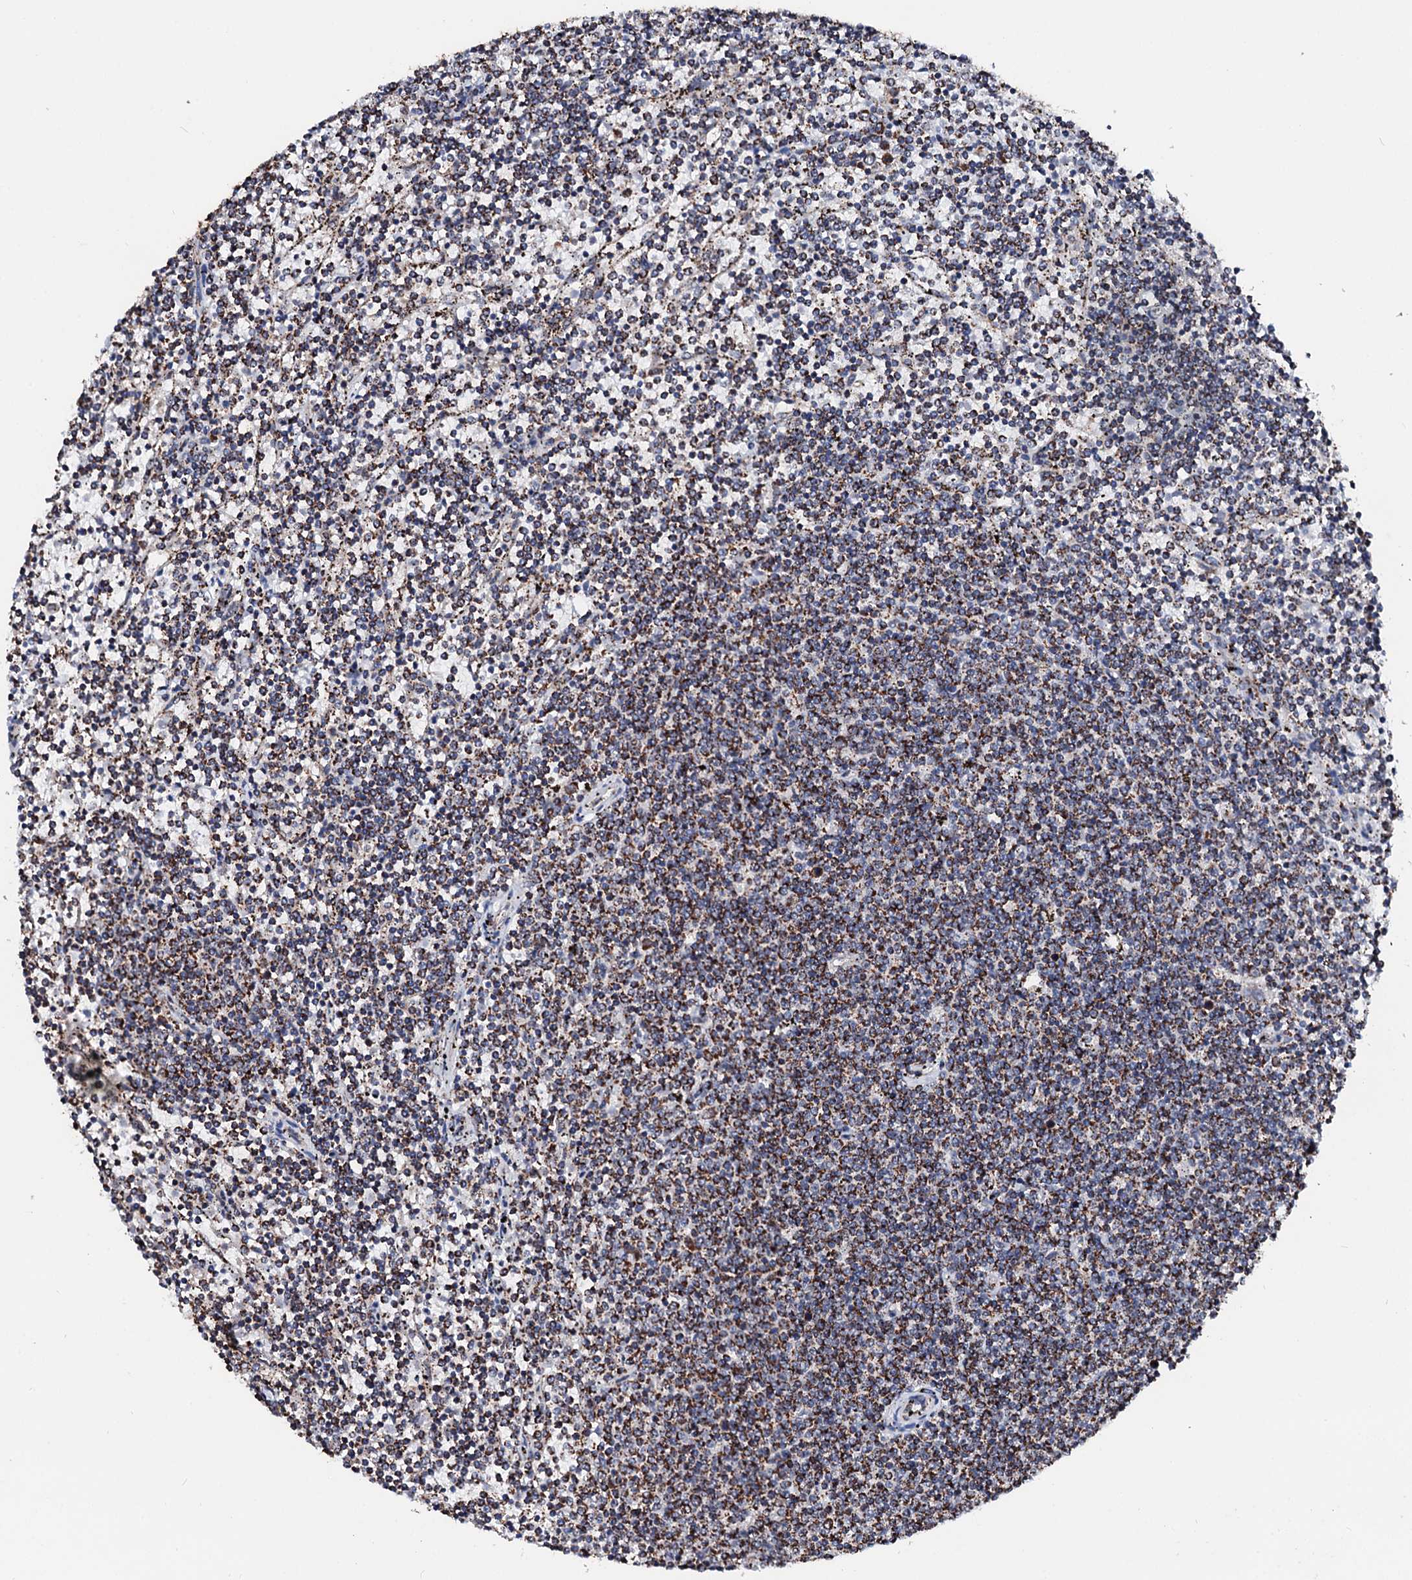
{"staining": {"intensity": "moderate", "quantity": ">75%", "location": "cytoplasmic/membranous"}, "tissue": "lymphoma", "cell_type": "Tumor cells", "image_type": "cancer", "snomed": [{"axis": "morphology", "description": "Malignant lymphoma, non-Hodgkin's type, Low grade"}, {"axis": "topography", "description": "Spleen"}], "caption": "Lymphoma stained with DAB immunohistochemistry (IHC) reveals medium levels of moderate cytoplasmic/membranous positivity in approximately >75% of tumor cells.", "gene": "SECISBP2L", "patient": {"sex": "female", "age": 50}}